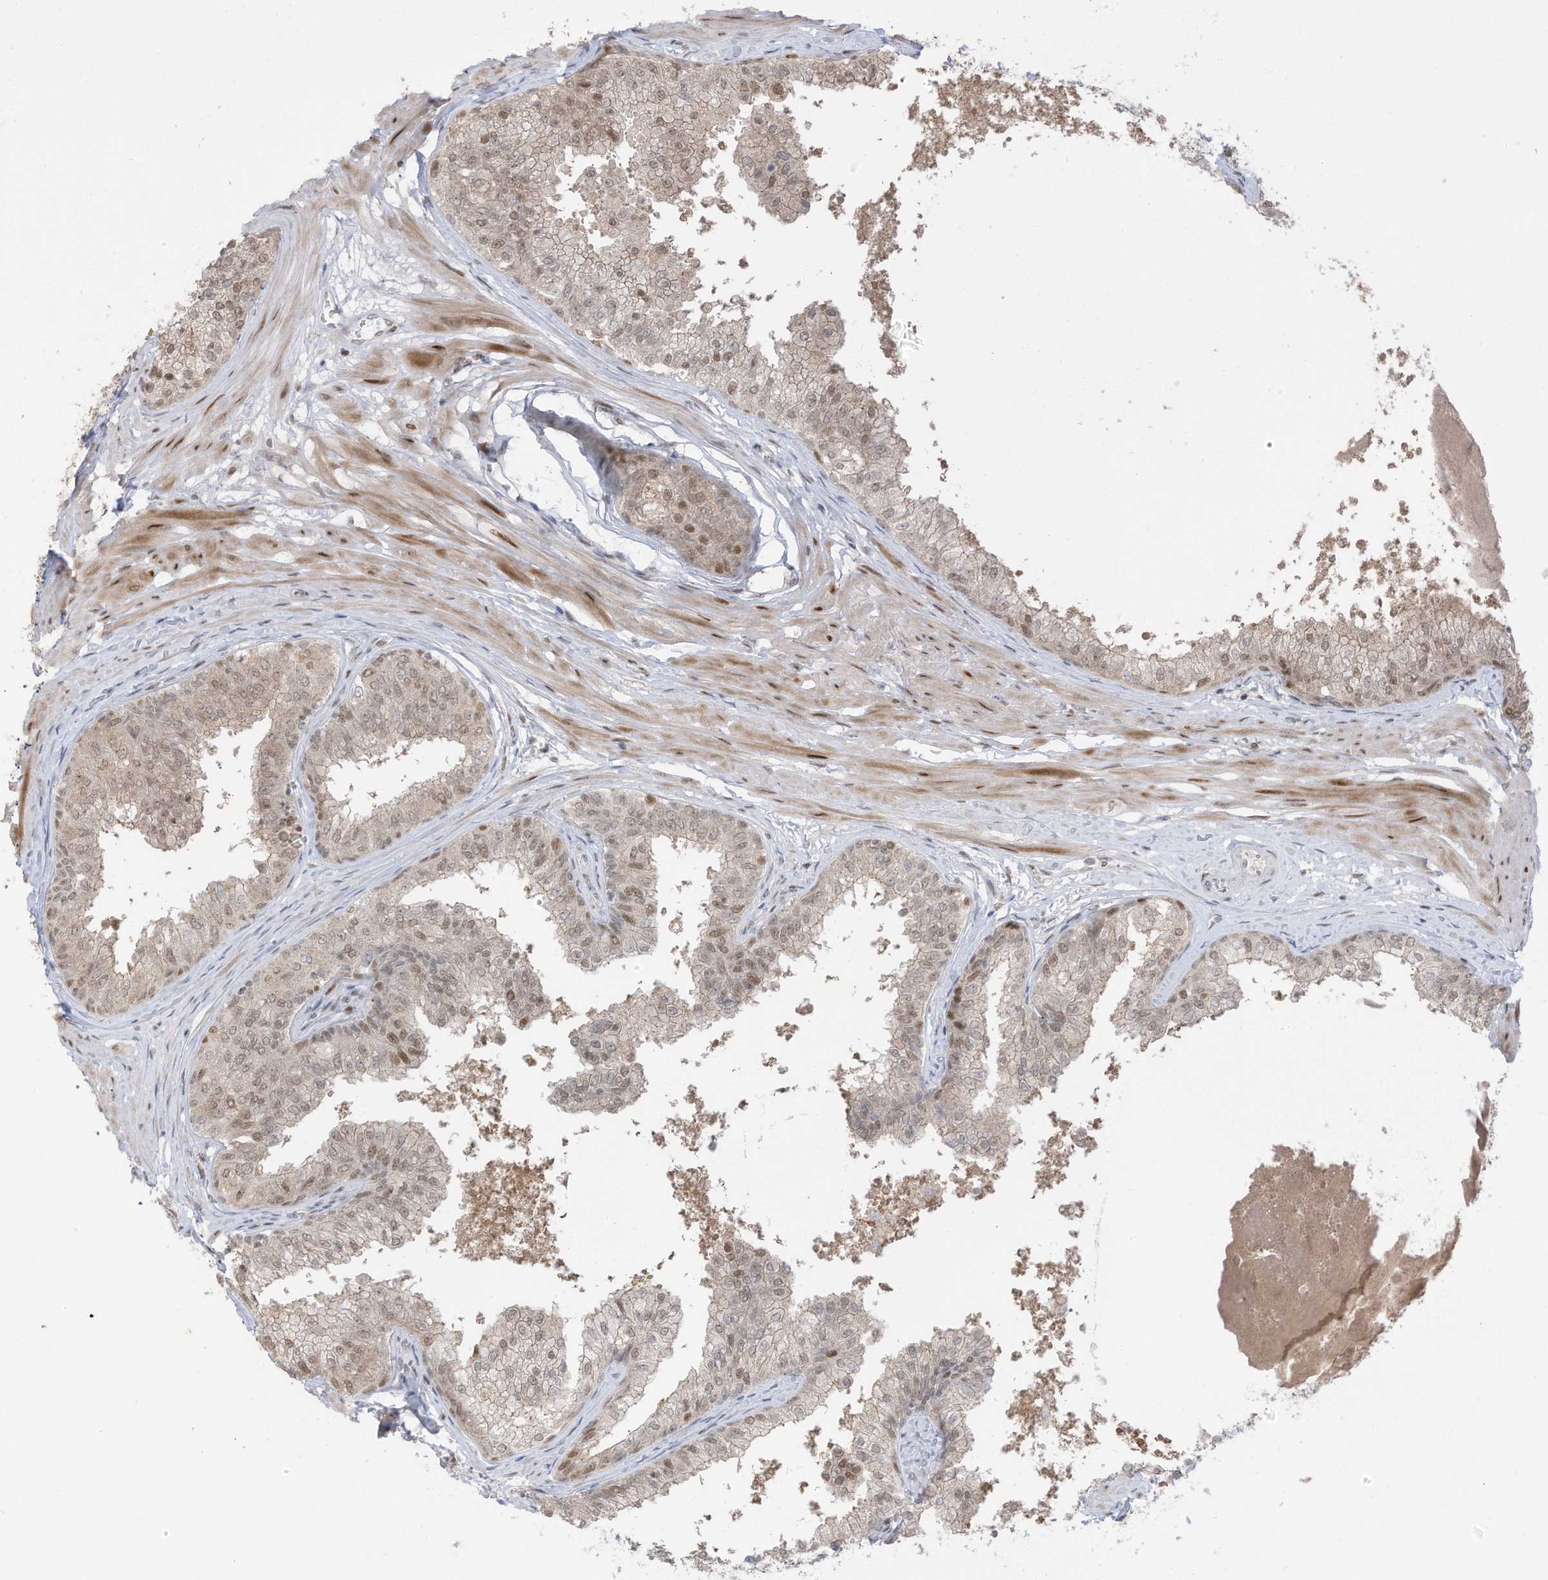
{"staining": {"intensity": "weak", "quantity": ">75%", "location": "cytoplasmic/membranous,nuclear"}, "tissue": "prostate", "cell_type": "Glandular cells", "image_type": "normal", "snomed": [{"axis": "morphology", "description": "Normal tissue, NOS"}, {"axis": "topography", "description": "Prostate"}], "caption": "Prostate stained with a brown dye demonstrates weak cytoplasmic/membranous,nuclear positive positivity in approximately >75% of glandular cells.", "gene": "ZCWPW2", "patient": {"sex": "male", "age": 48}}